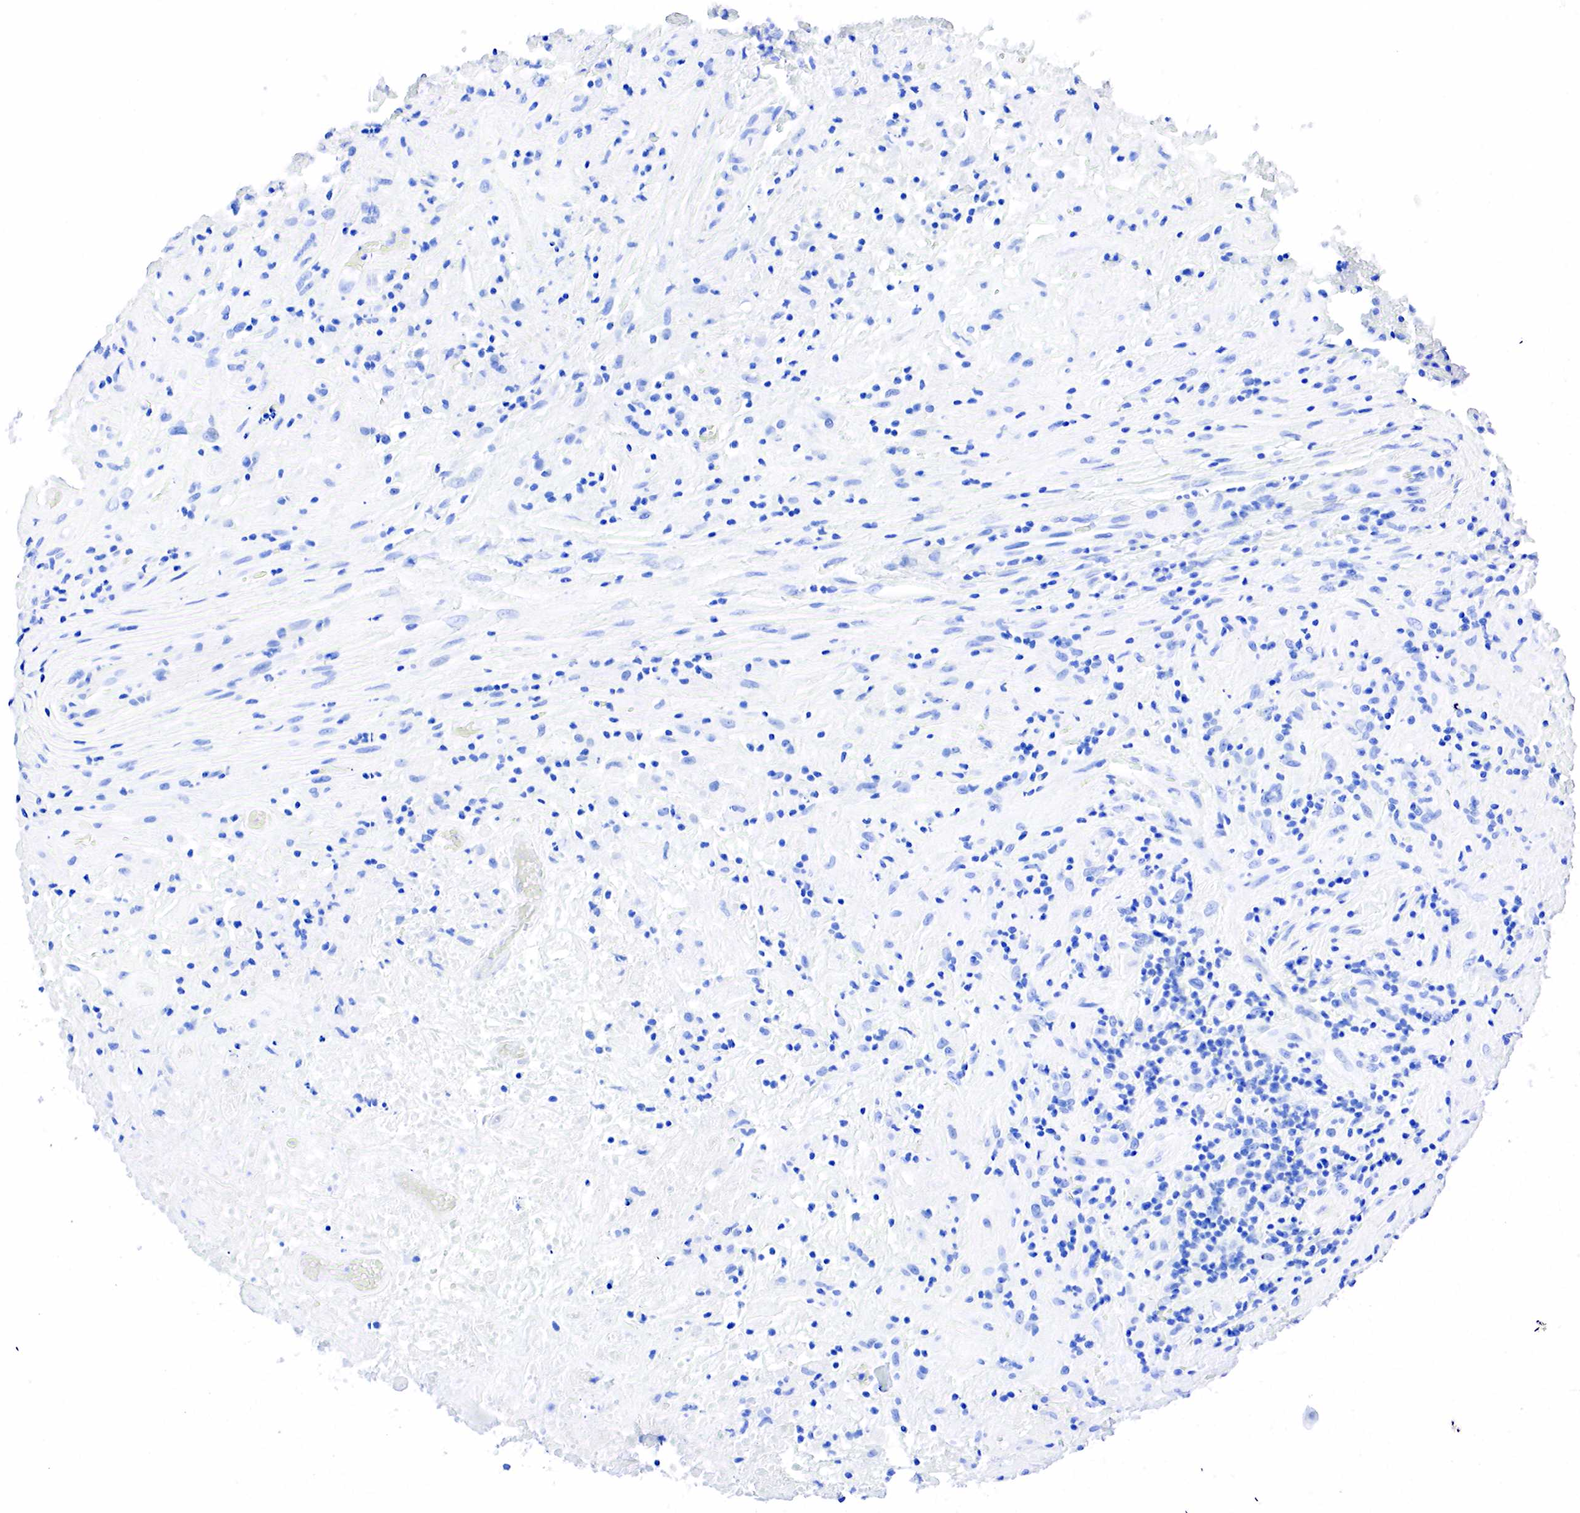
{"staining": {"intensity": "negative", "quantity": "none", "location": "none"}, "tissue": "lymphoma", "cell_type": "Tumor cells", "image_type": "cancer", "snomed": [{"axis": "morphology", "description": "Hodgkin's disease, NOS"}, {"axis": "topography", "description": "Lymph node"}], "caption": "There is no significant staining in tumor cells of lymphoma. Brightfield microscopy of immunohistochemistry (IHC) stained with DAB (brown) and hematoxylin (blue), captured at high magnification.", "gene": "PTH", "patient": {"sex": "male", "age": 46}}